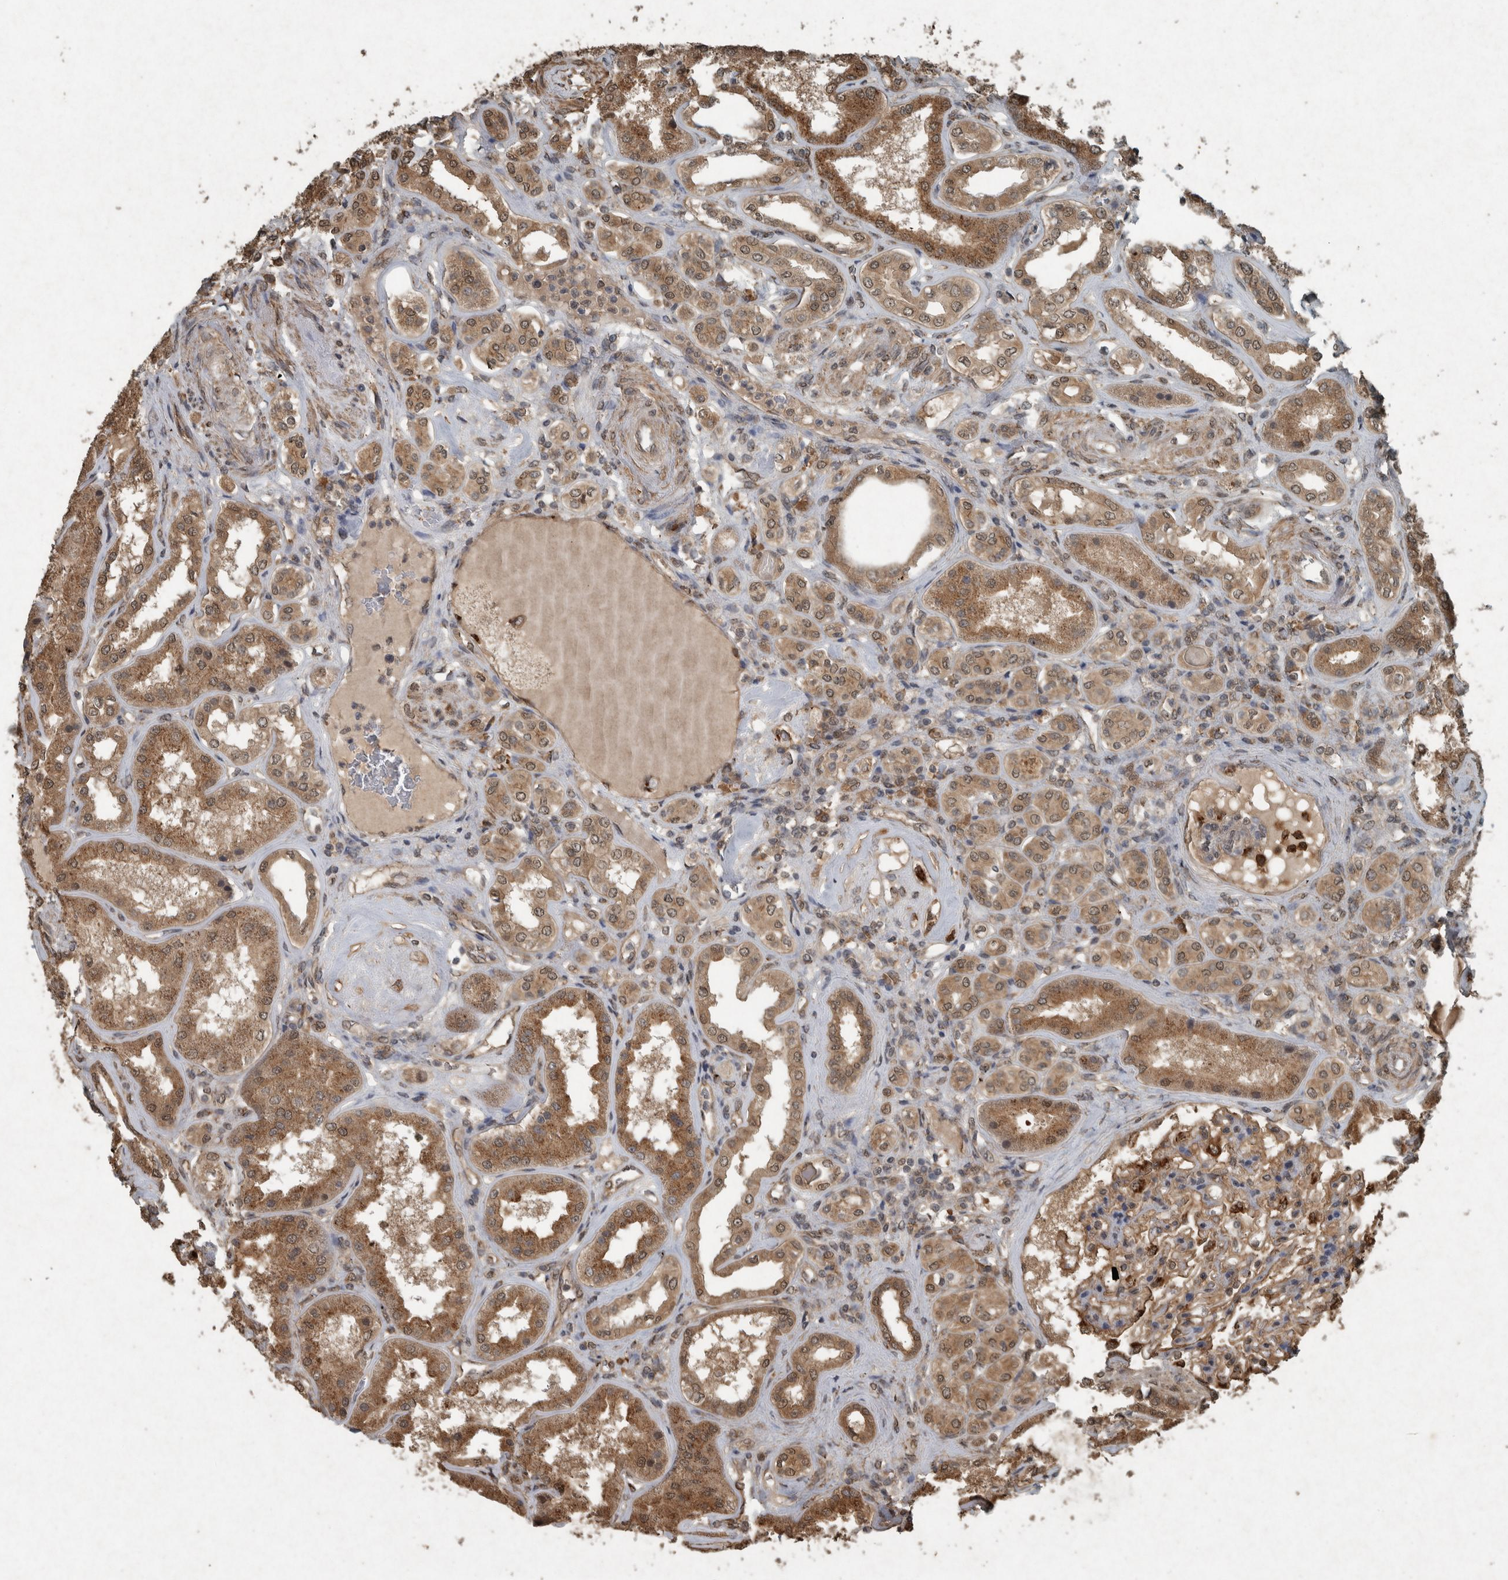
{"staining": {"intensity": "moderate", "quantity": "25%-75%", "location": "cytoplasmic/membranous,nuclear"}, "tissue": "kidney", "cell_type": "Cells in glomeruli", "image_type": "normal", "snomed": [{"axis": "morphology", "description": "Normal tissue, NOS"}, {"axis": "topography", "description": "Kidney"}], "caption": "Protein expression analysis of normal human kidney reveals moderate cytoplasmic/membranous,nuclear expression in about 25%-75% of cells in glomeruli. (DAB IHC, brown staining for protein, blue staining for nuclei).", "gene": "ARHGEF12", "patient": {"sex": "female", "age": 56}}